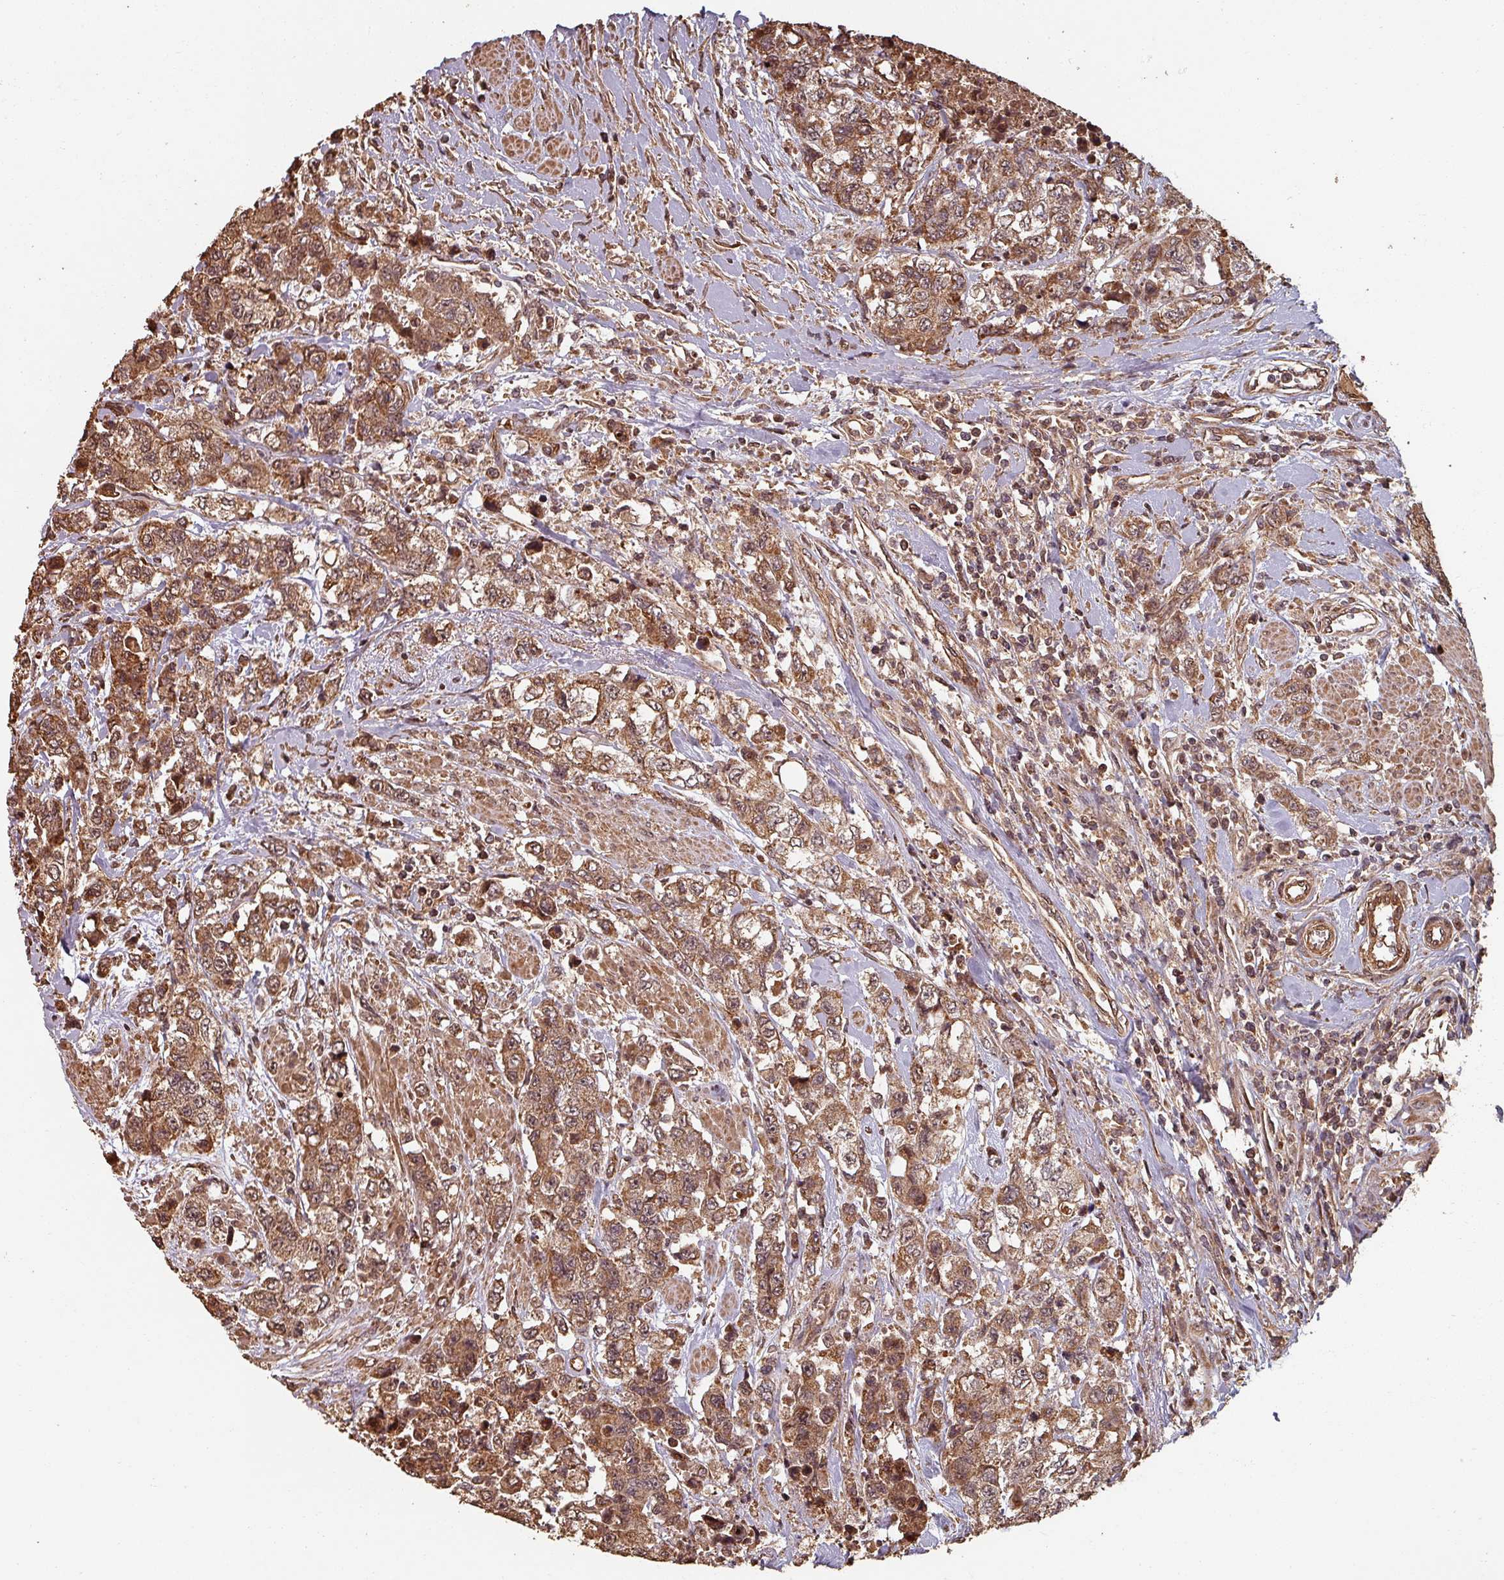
{"staining": {"intensity": "moderate", "quantity": ">75%", "location": "cytoplasmic/membranous,nuclear"}, "tissue": "urothelial cancer", "cell_type": "Tumor cells", "image_type": "cancer", "snomed": [{"axis": "morphology", "description": "Urothelial carcinoma, High grade"}, {"axis": "topography", "description": "Urinary bladder"}], "caption": "A brown stain highlights moderate cytoplasmic/membranous and nuclear expression of a protein in human urothelial cancer tumor cells.", "gene": "EID1", "patient": {"sex": "female", "age": 78}}